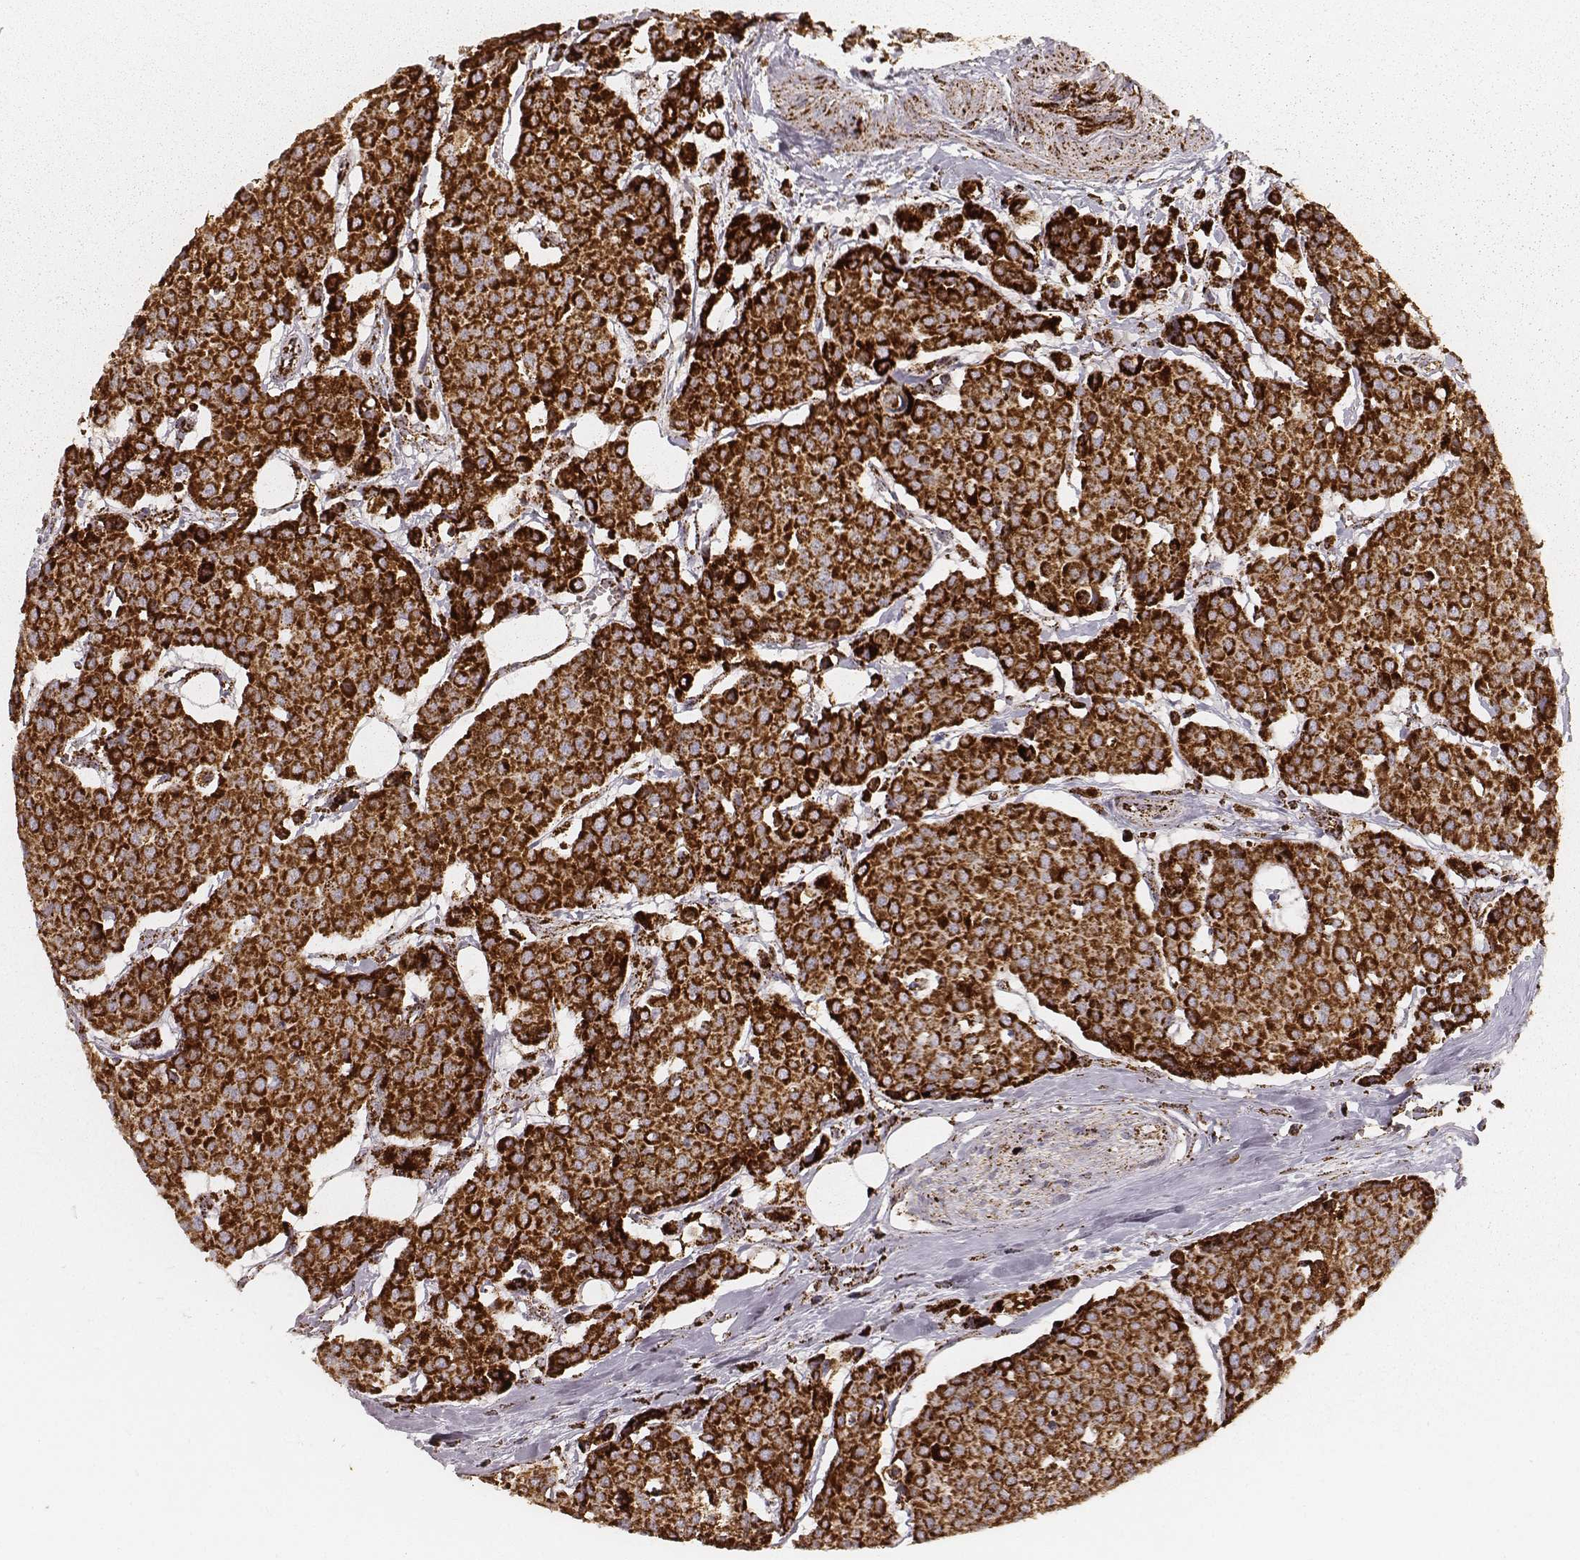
{"staining": {"intensity": "strong", "quantity": ">75%", "location": "cytoplasmic/membranous"}, "tissue": "carcinoid", "cell_type": "Tumor cells", "image_type": "cancer", "snomed": [{"axis": "morphology", "description": "Carcinoid, malignant, NOS"}, {"axis": "topography", "description": "Colon"}], "caption": "The photomicrograph reveals a brown stain indicating the presence of a protein in the cytoplasmic/membranous of tumor cells in carcinoid. Using DAB (3,3'-diaminobenzidine) (brown) and hematoxylin (blue) stains, captured at high magnification using brightfield microscopy.", "gene": "CS", "patient": {"sex": "male", "age": 81}}